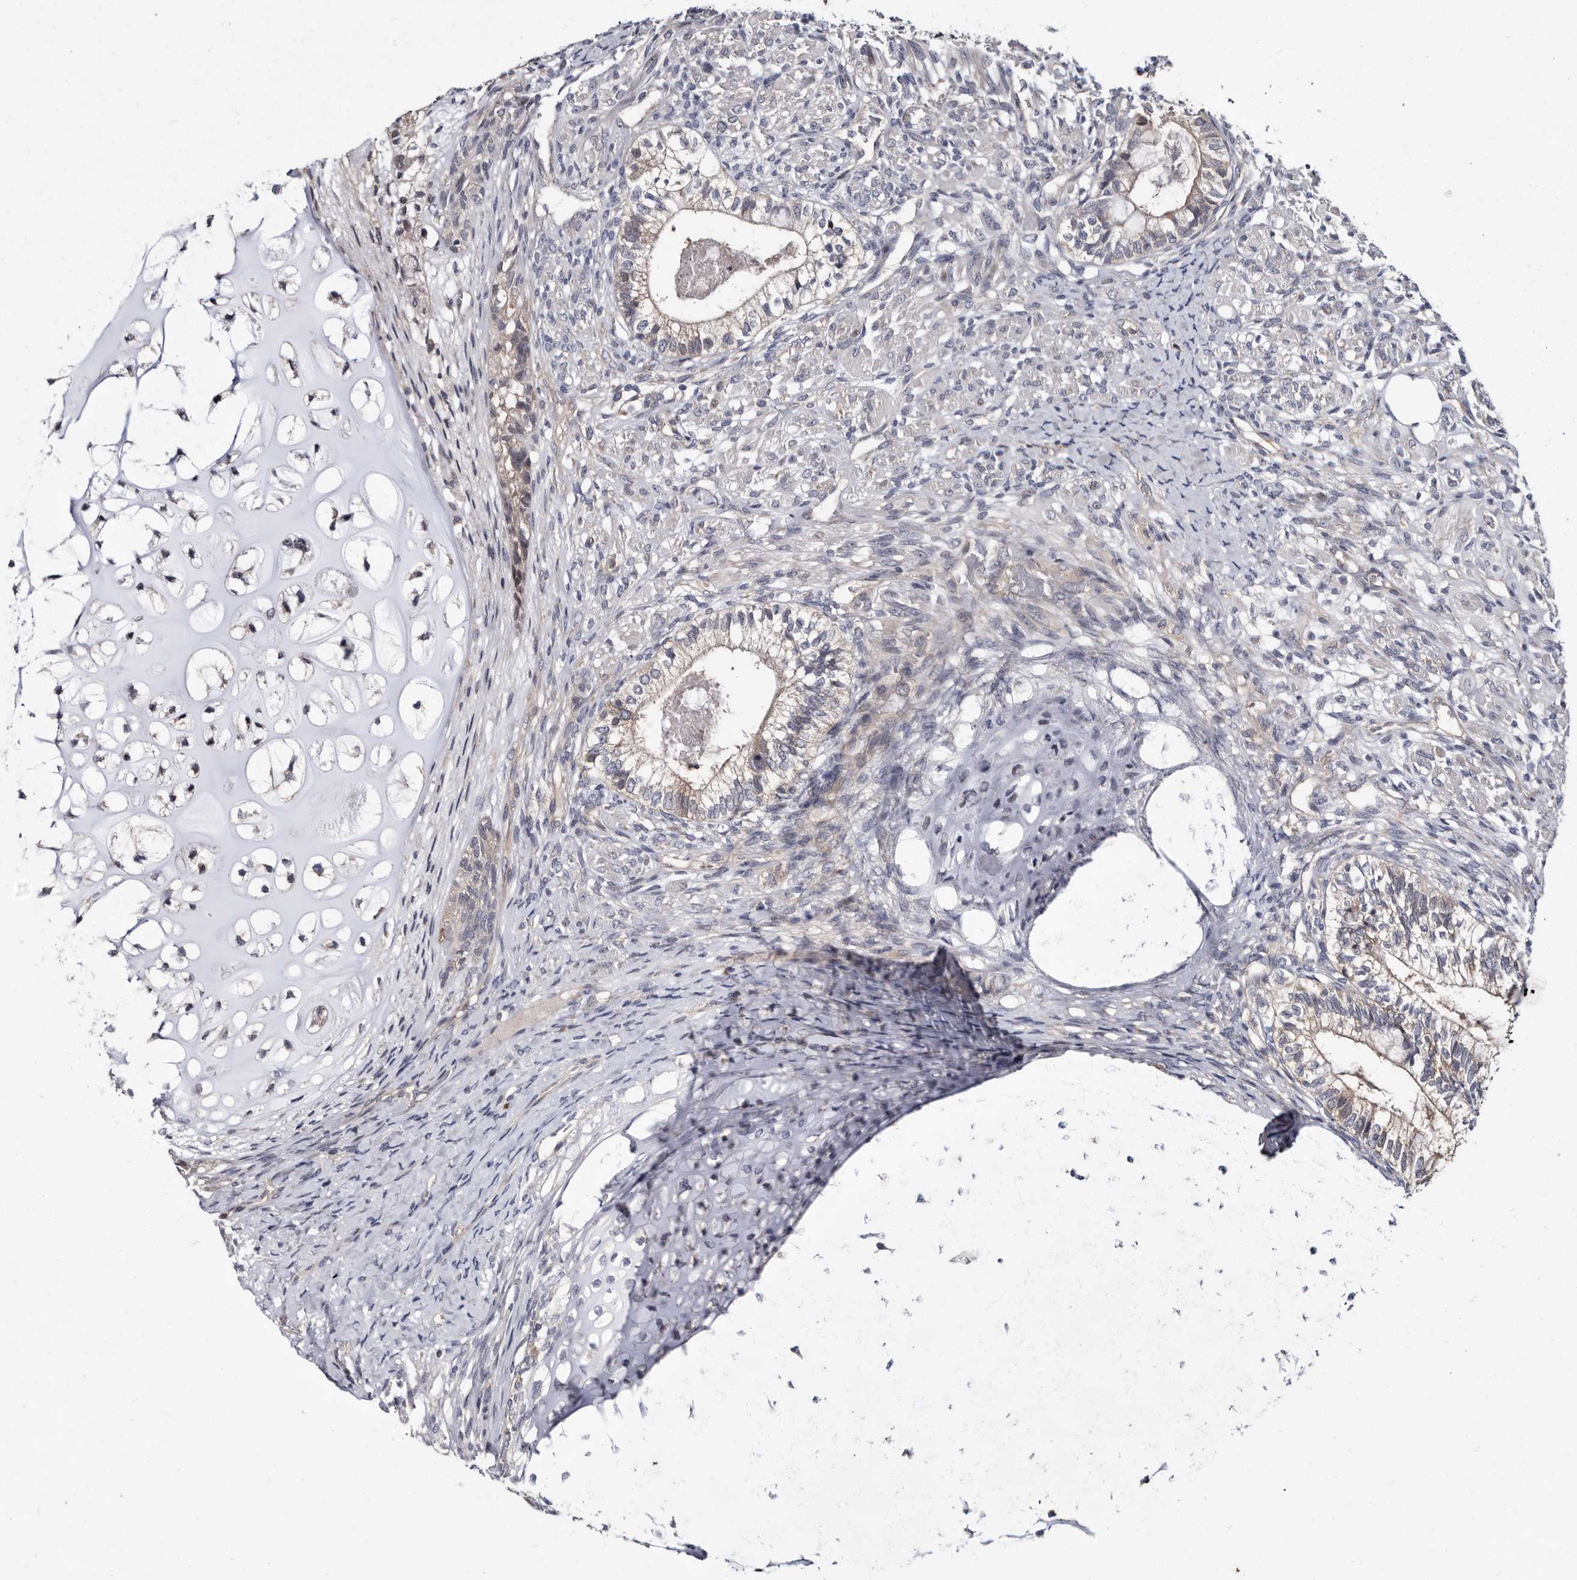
{"staining": {"intensity": "weak", "quantity": "25%-75%", "location": "cytoplasmic/membranous"}, "tissue": "testis cancer", "cell_type": "Tumor cells", "image_type": "cancer", "snomed": [{"axis": "morphology", "description": "Seminoma, NOS"}, {"axis": "morphology", "description": "Carcinoma, Embryonal, NOS"}, {"axis": "topography", "description": "Testis"}], "caption": "High-magnification brightfield microscopy of seminoma (testis) stained with DAB (3,3'-diaminobenzidine) (brown) and counterstained with hematoxylin (blue). tumor cells exhibit weak cytoplasmic/membranous expression is appreciated in approximately25%-75% of cells.", "gene": "ABCF2", "patient": {"sex": "male", "age": 28}}